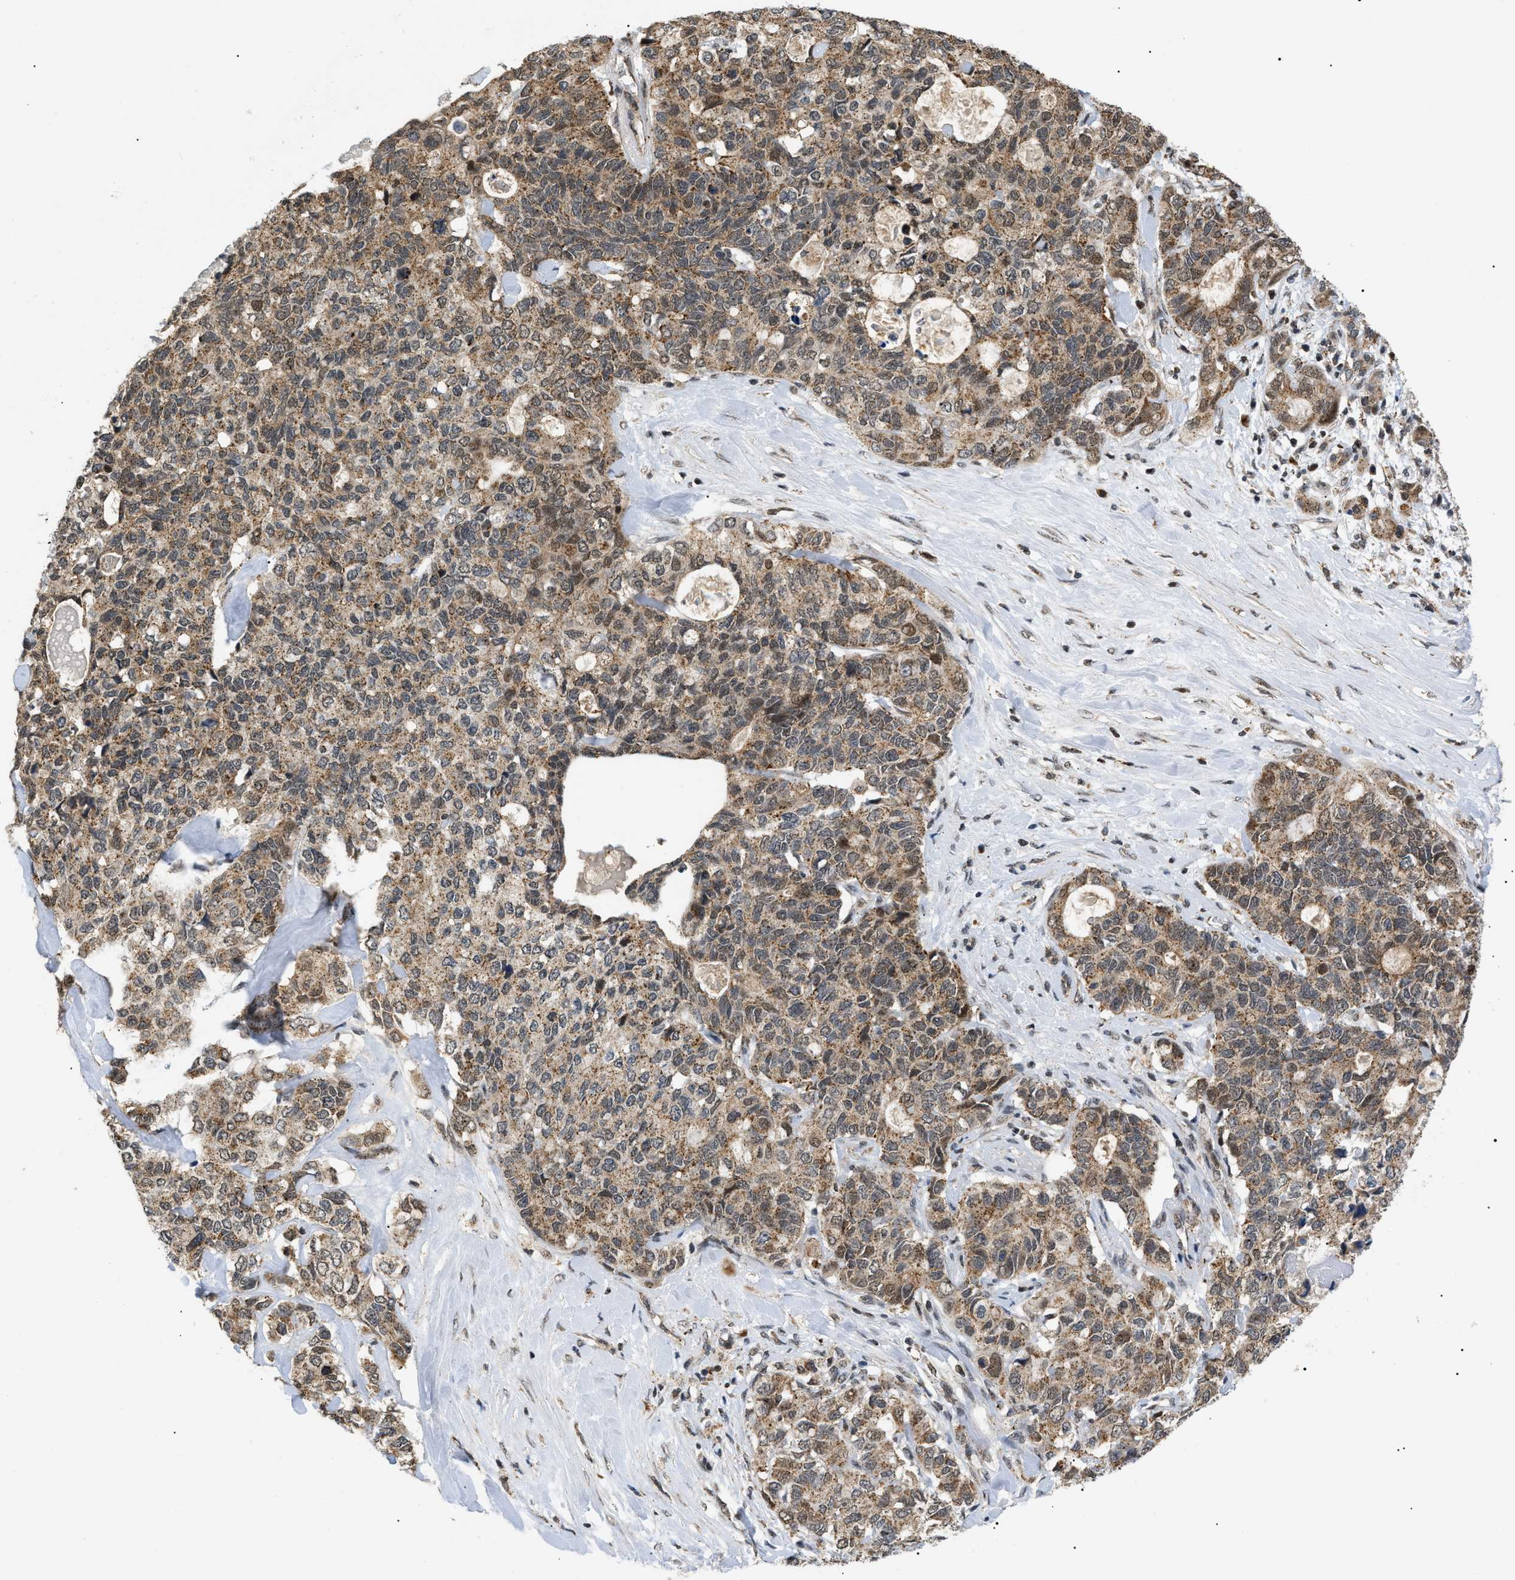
{"staining": {"intensity": "moderate", "quantity": ">75%", "location": "cytoplasmic/membranous,nuclear"}, "tissue": "pancreatic cancer", "cell_type": "Tumor cells", "image_type": "cancer", "snomed": [{"axis": "morphology", "description": "Adenocarcinoma, NOS"}, {"axis": "topography", "description": "Pancreas"}], "caption": "Protein staining demonstrates moderate cytoplasmic/membranous and nuclear staining in approximately >75% of tumor cells in pancreatic adenocarcinoma.", "gene": "ZBTB11", "patient": {"sex": "female", "age": 56}}